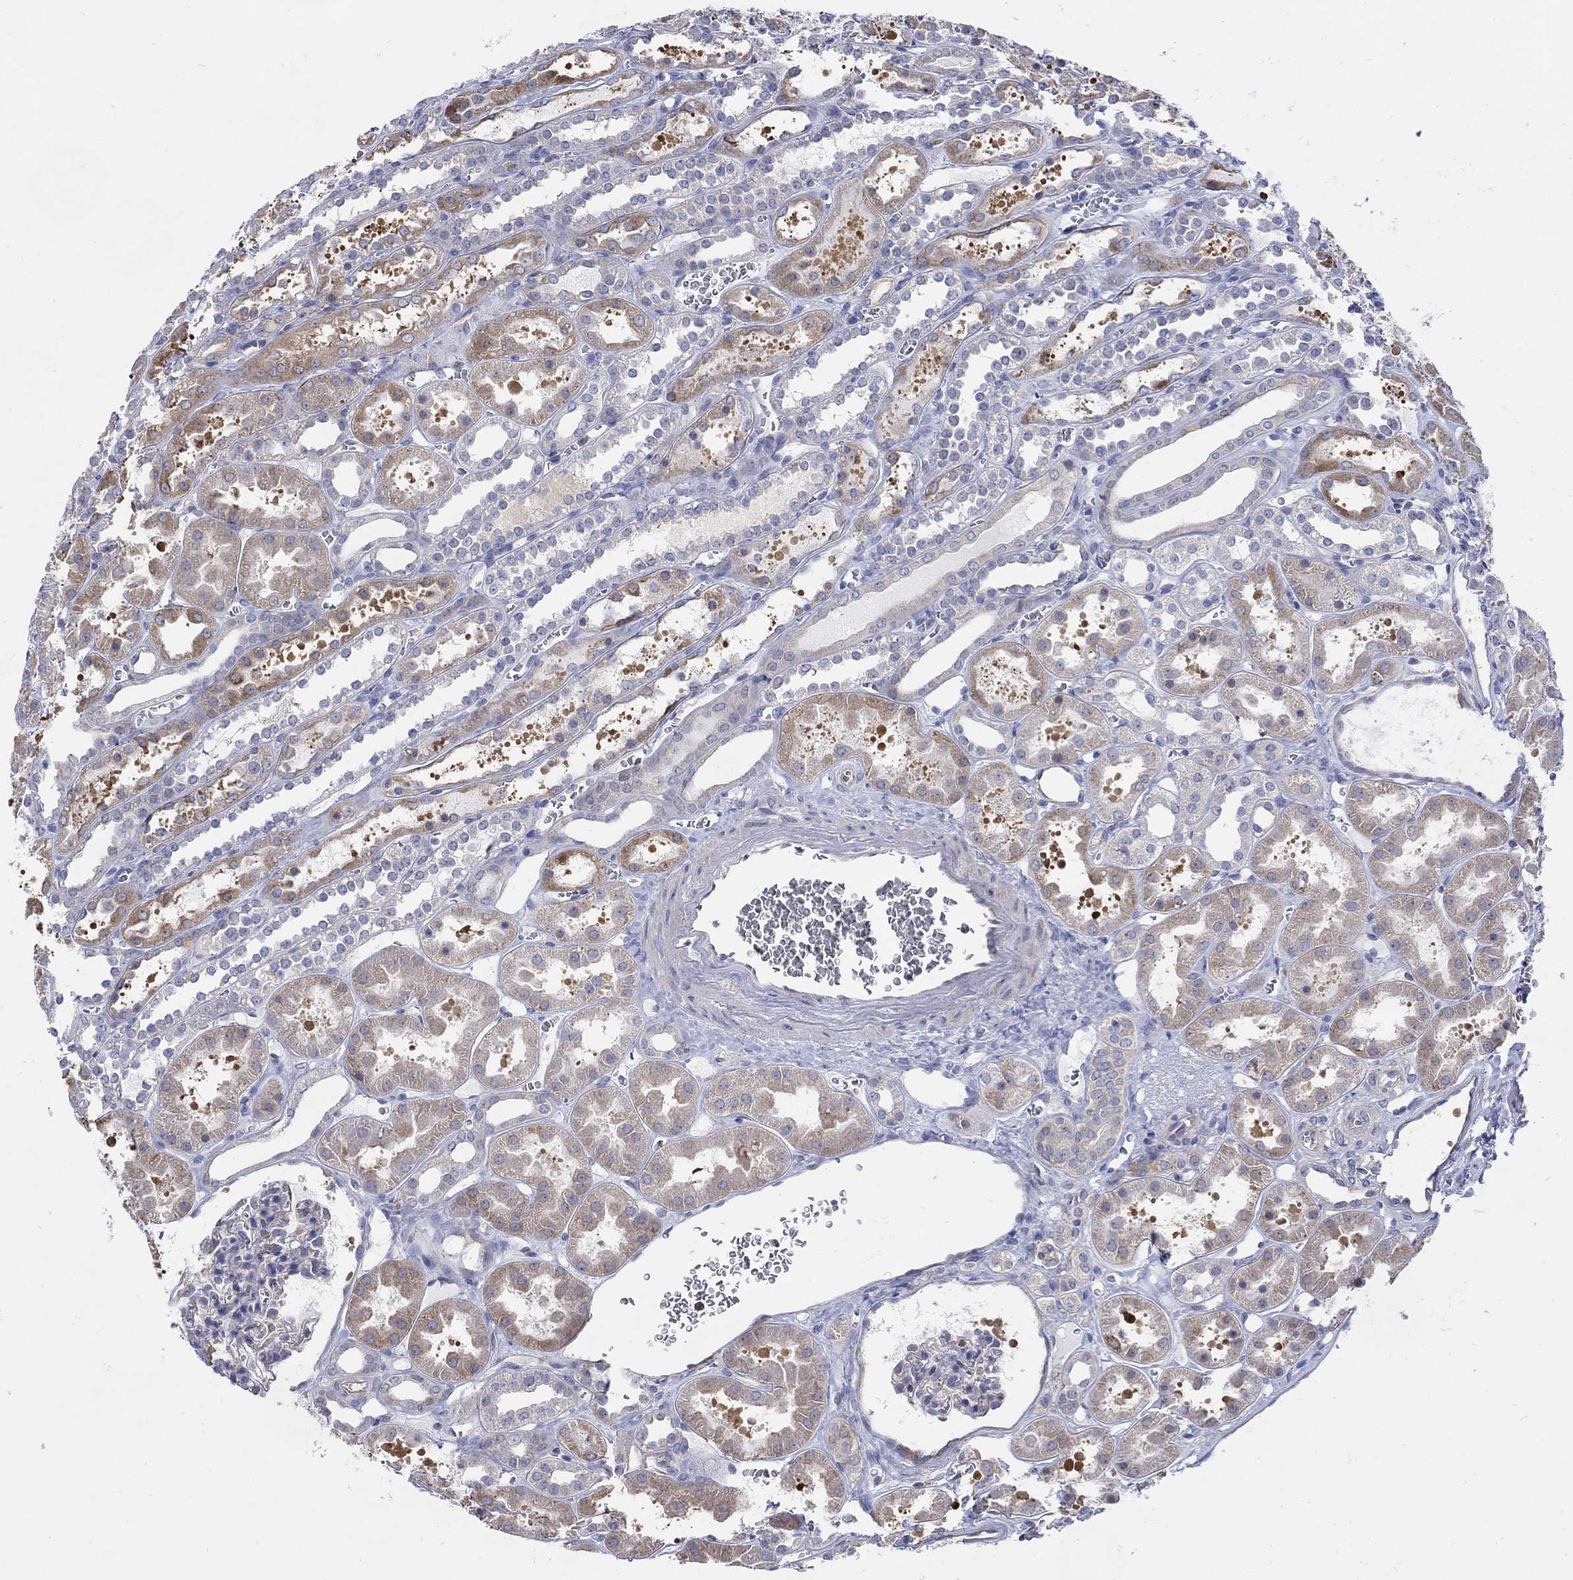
{"staining": {"intensity": "negative", "quantity": "none", "location": "none"}, "tissue": "kidney", "cell_type": "Cells in glomeruli", "image_type": "normal", "snomed": [{"axis": "morphology", "description": "Normal tissue, NOS"}, {"axis": "topography", "description": "Kidney"}], "caption": "Kidney stained for a protein using immunohistochemistry reveals no expression cells in glomeruli.", "gene": "TEKT3", "patient": {"sex": "female", "age": 41}}